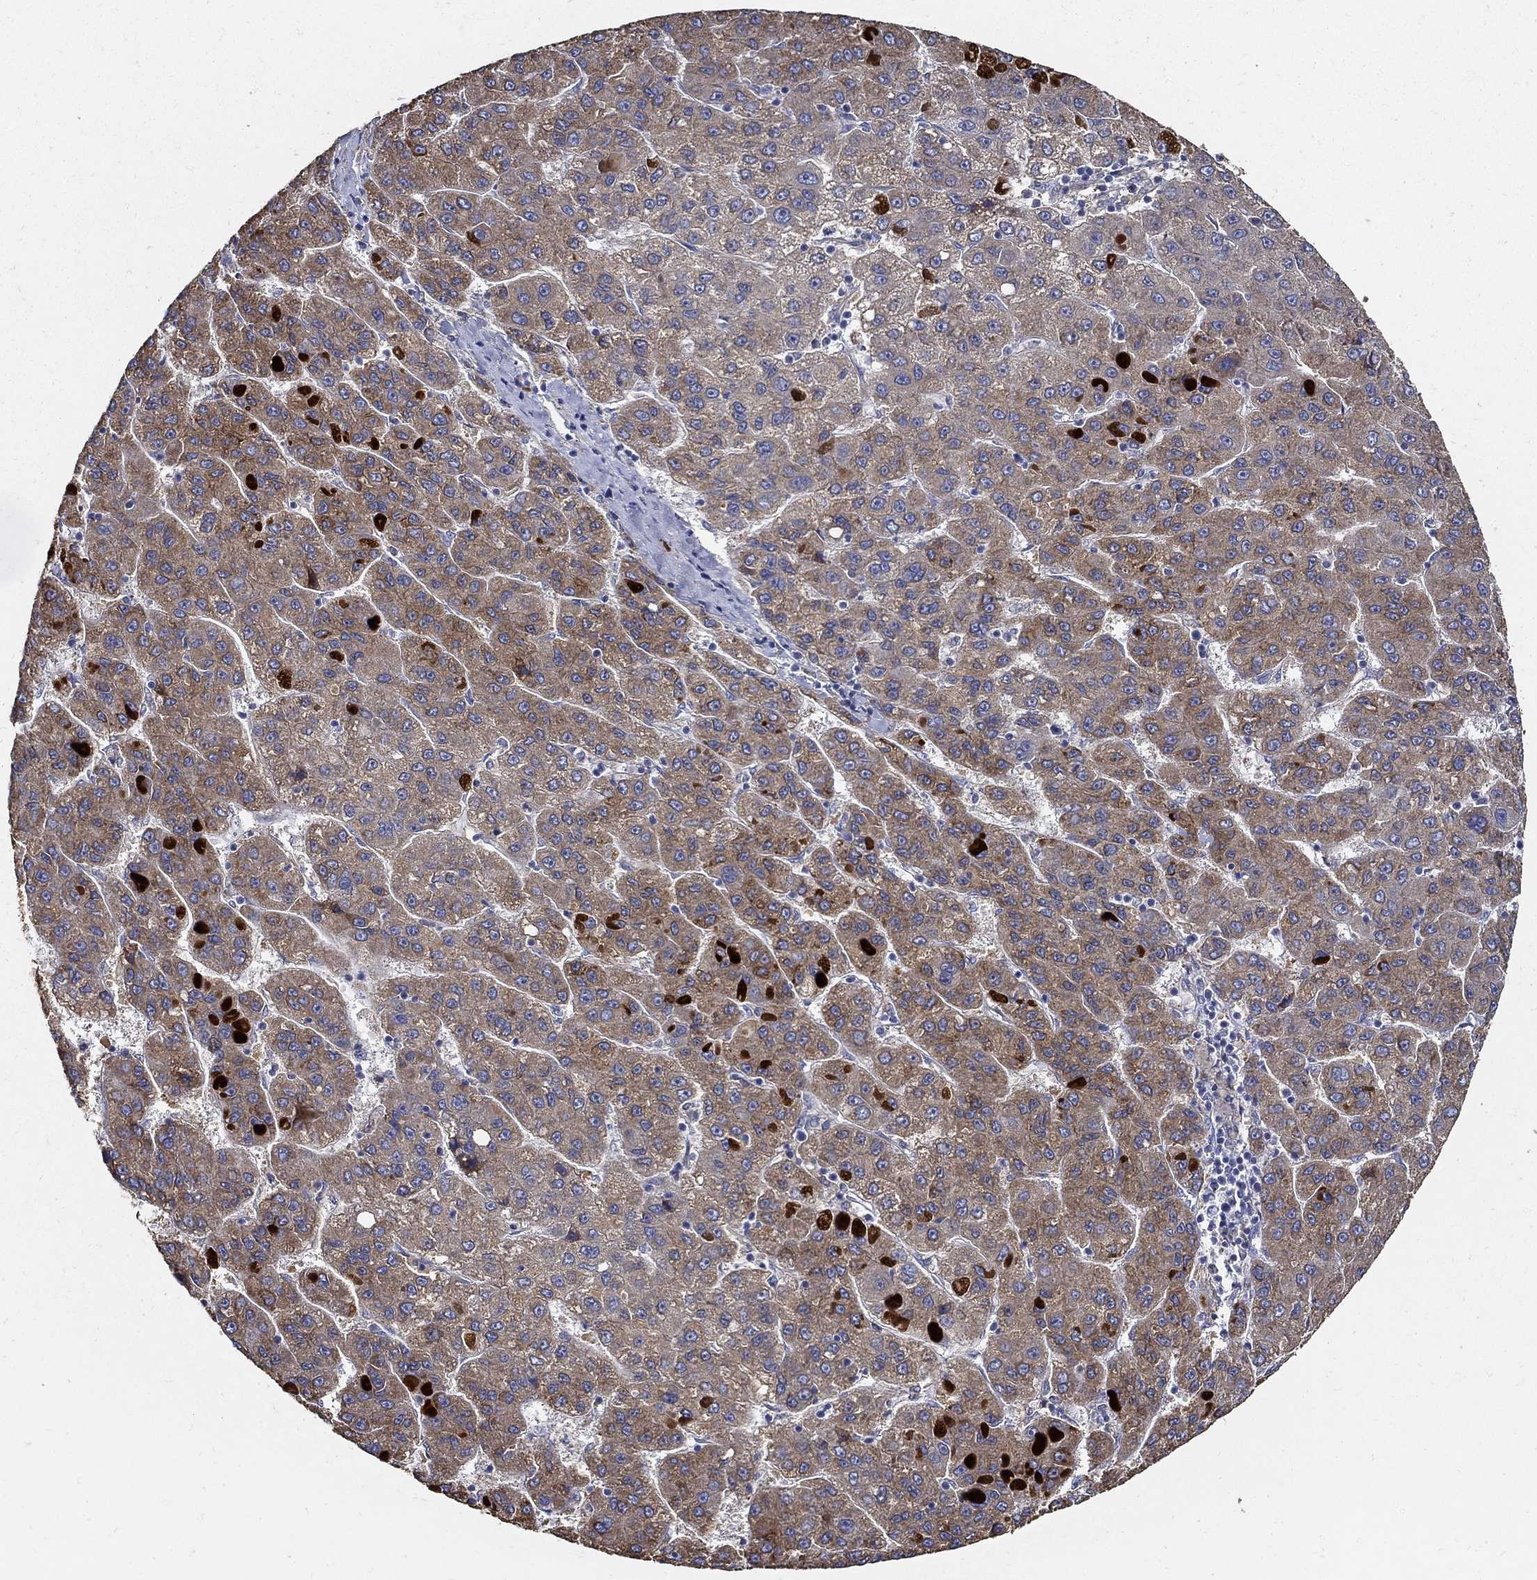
{"staining": {"intensity": "moderate", "quantity": ">75%", "location": "cytoplasmic/membranous"}, "tissue": "liver cancer", "cell_type": "Tumor cells", "image_type": "cancer", "snomed": [{"axis": "morphology", "description": "Carcinoma, Hepatocellular, NOS"}, {"axis": "topography", "description": "Liver"}], "caption": "Liver hepatocellular carcinoma stained for a protein (brown) shows moderate cytoplasmic/membranous positive expression in about >75% of tumor cells.", "gene": "EMILIN3", "patient": {"sex": "female", "age": 82}}